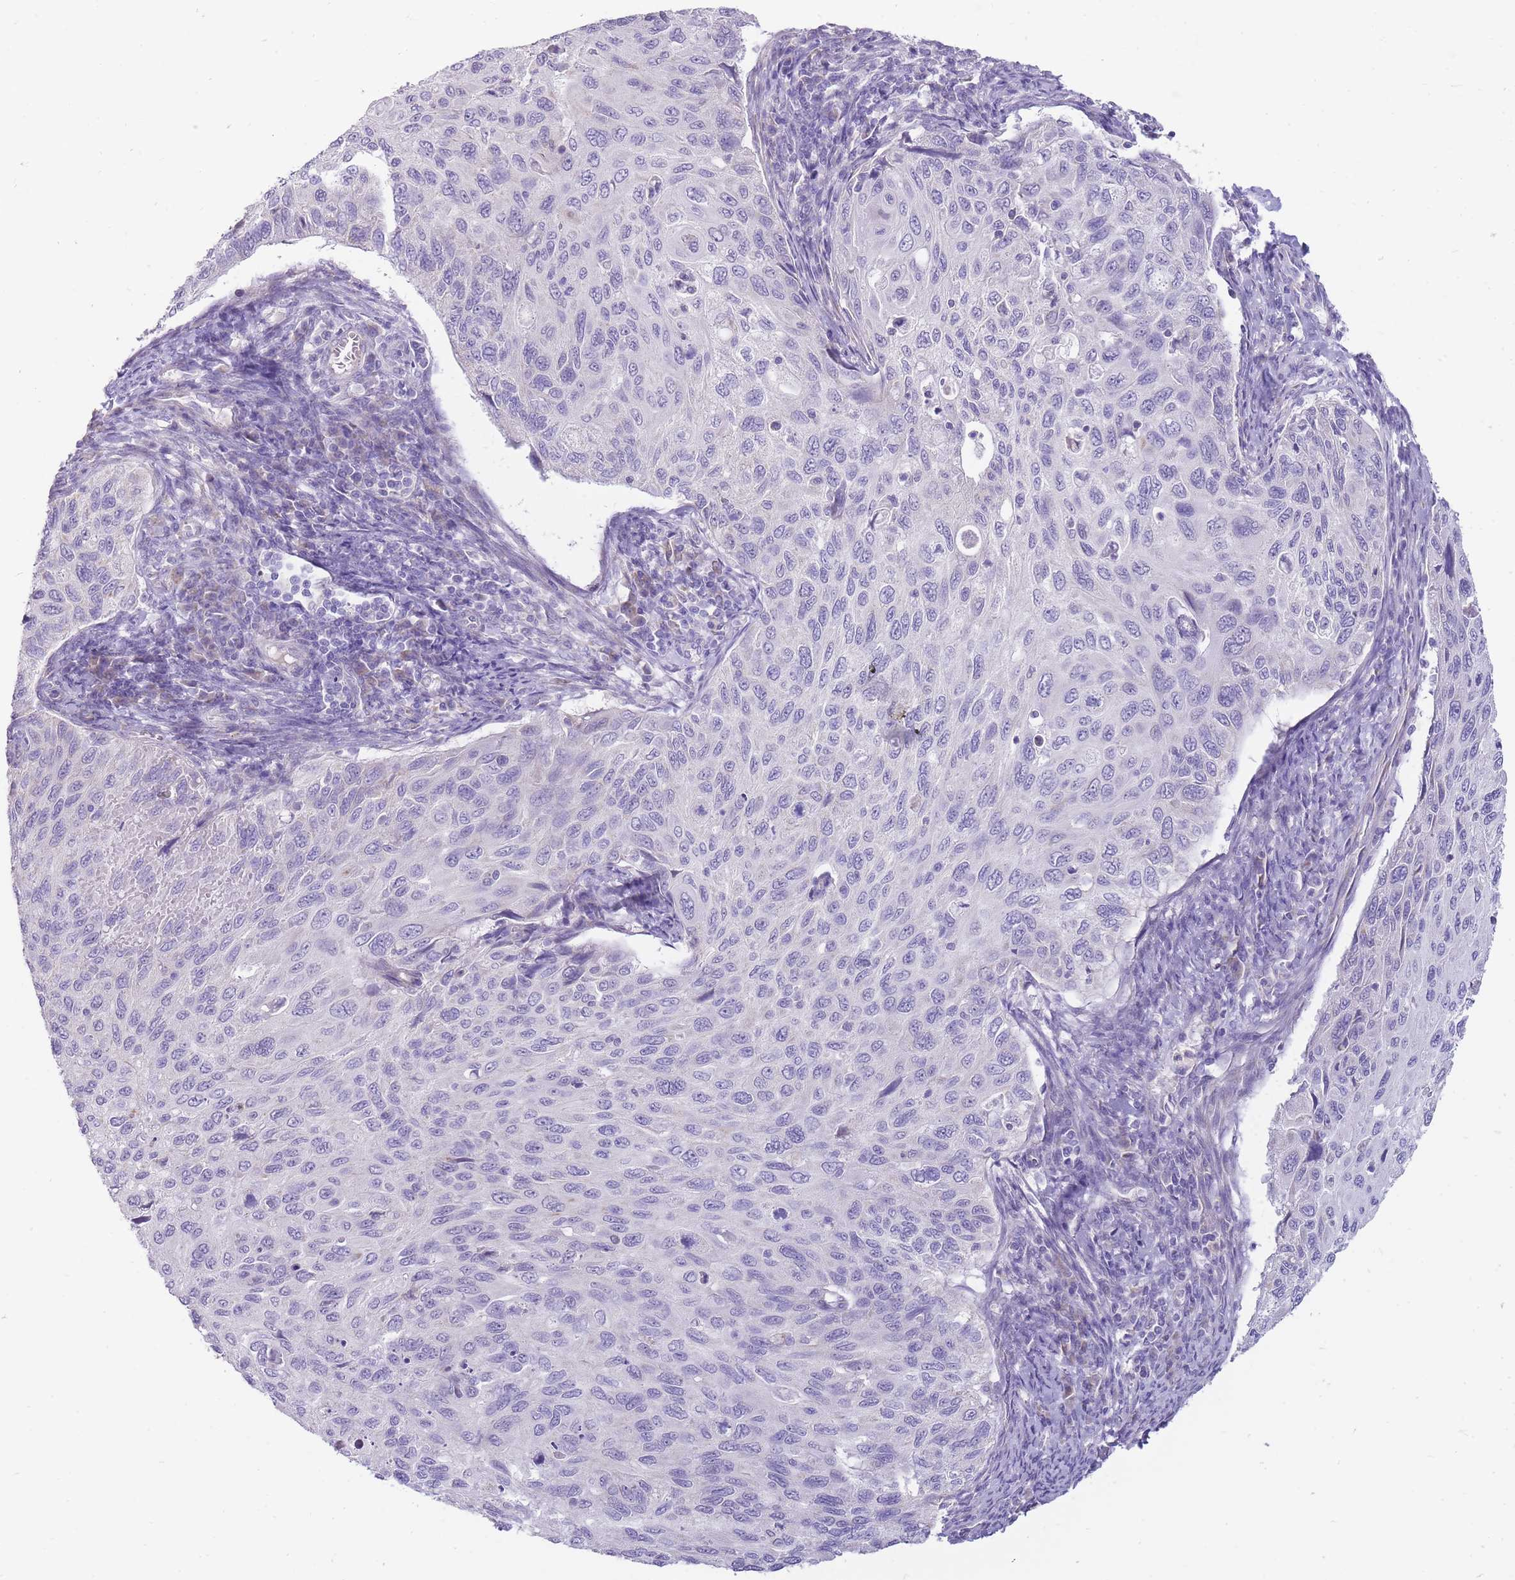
{"staining": {"intensity": "negative", "quantity": "none", "location": "none"}, "tissue": "cervical cancer", "cell_type": "Tumor cells", "image_type": "cancer", "snomed": [{"axis": "morphology", "description": "Squamous cell carcinoma, NOS"}, {"axis": "topography", "description": "Cervix"}], "caption": "This is an immunohistochemistry histopathology image of cervical cancer (squamous cell carcinoma). There is no staining in tumor cells.", "gene": "ERICH4", "patient": {"sex": "female", "age": 70}}